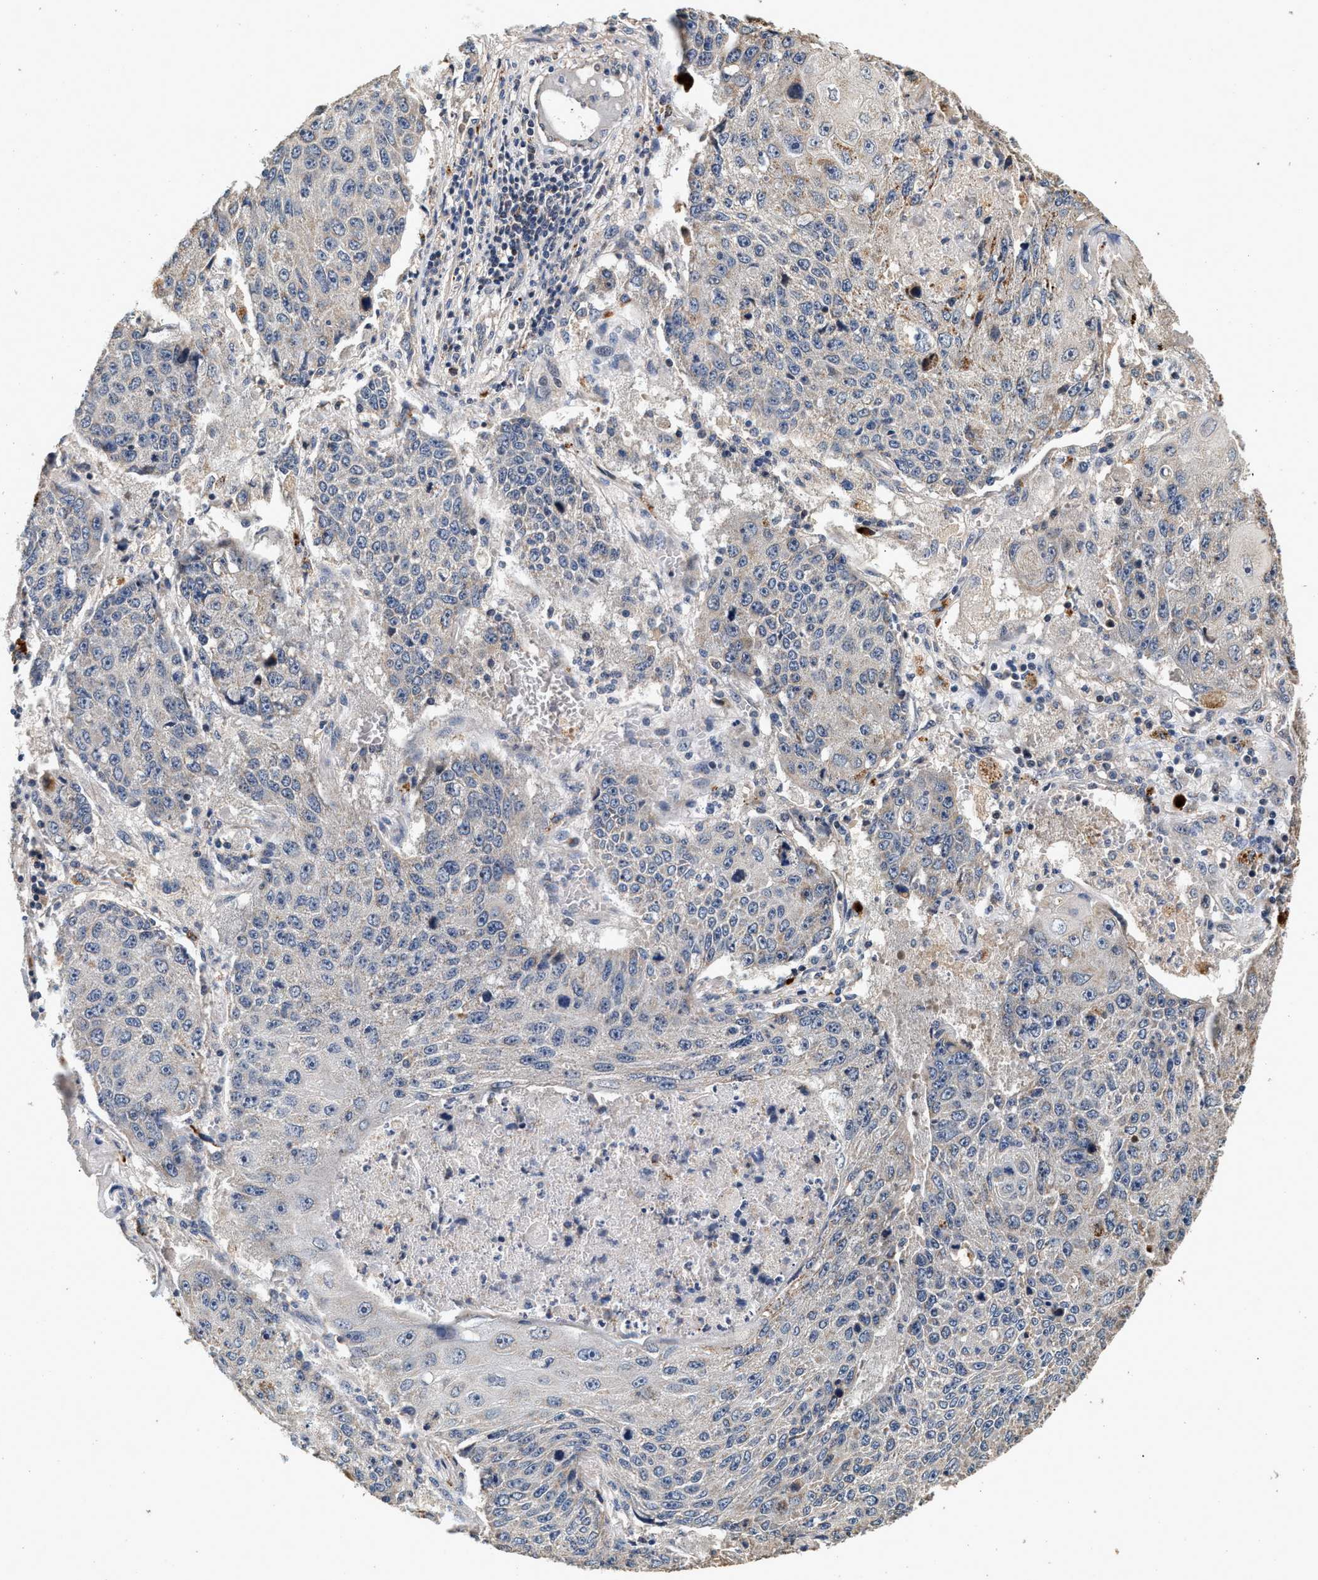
{"staining": {"intensity": "negative", "quantity": "none", "location": "none"}, "tissue": "lung cancer", "cell_type": "Tumor cells", "image_type": "cancer", "snomed": [{"axis": "morphology", "description": "Squamous cell carcinoma, NOS"}, {"axis": "topography", "description": "Lung"}], "caption": "Human lung squamous cell carcinoma stained for a protein using immunohistochemistry shows no staining in tumor cells.", "gene": "PTGR3", "patient": {"sex": "male", "age": 61}}